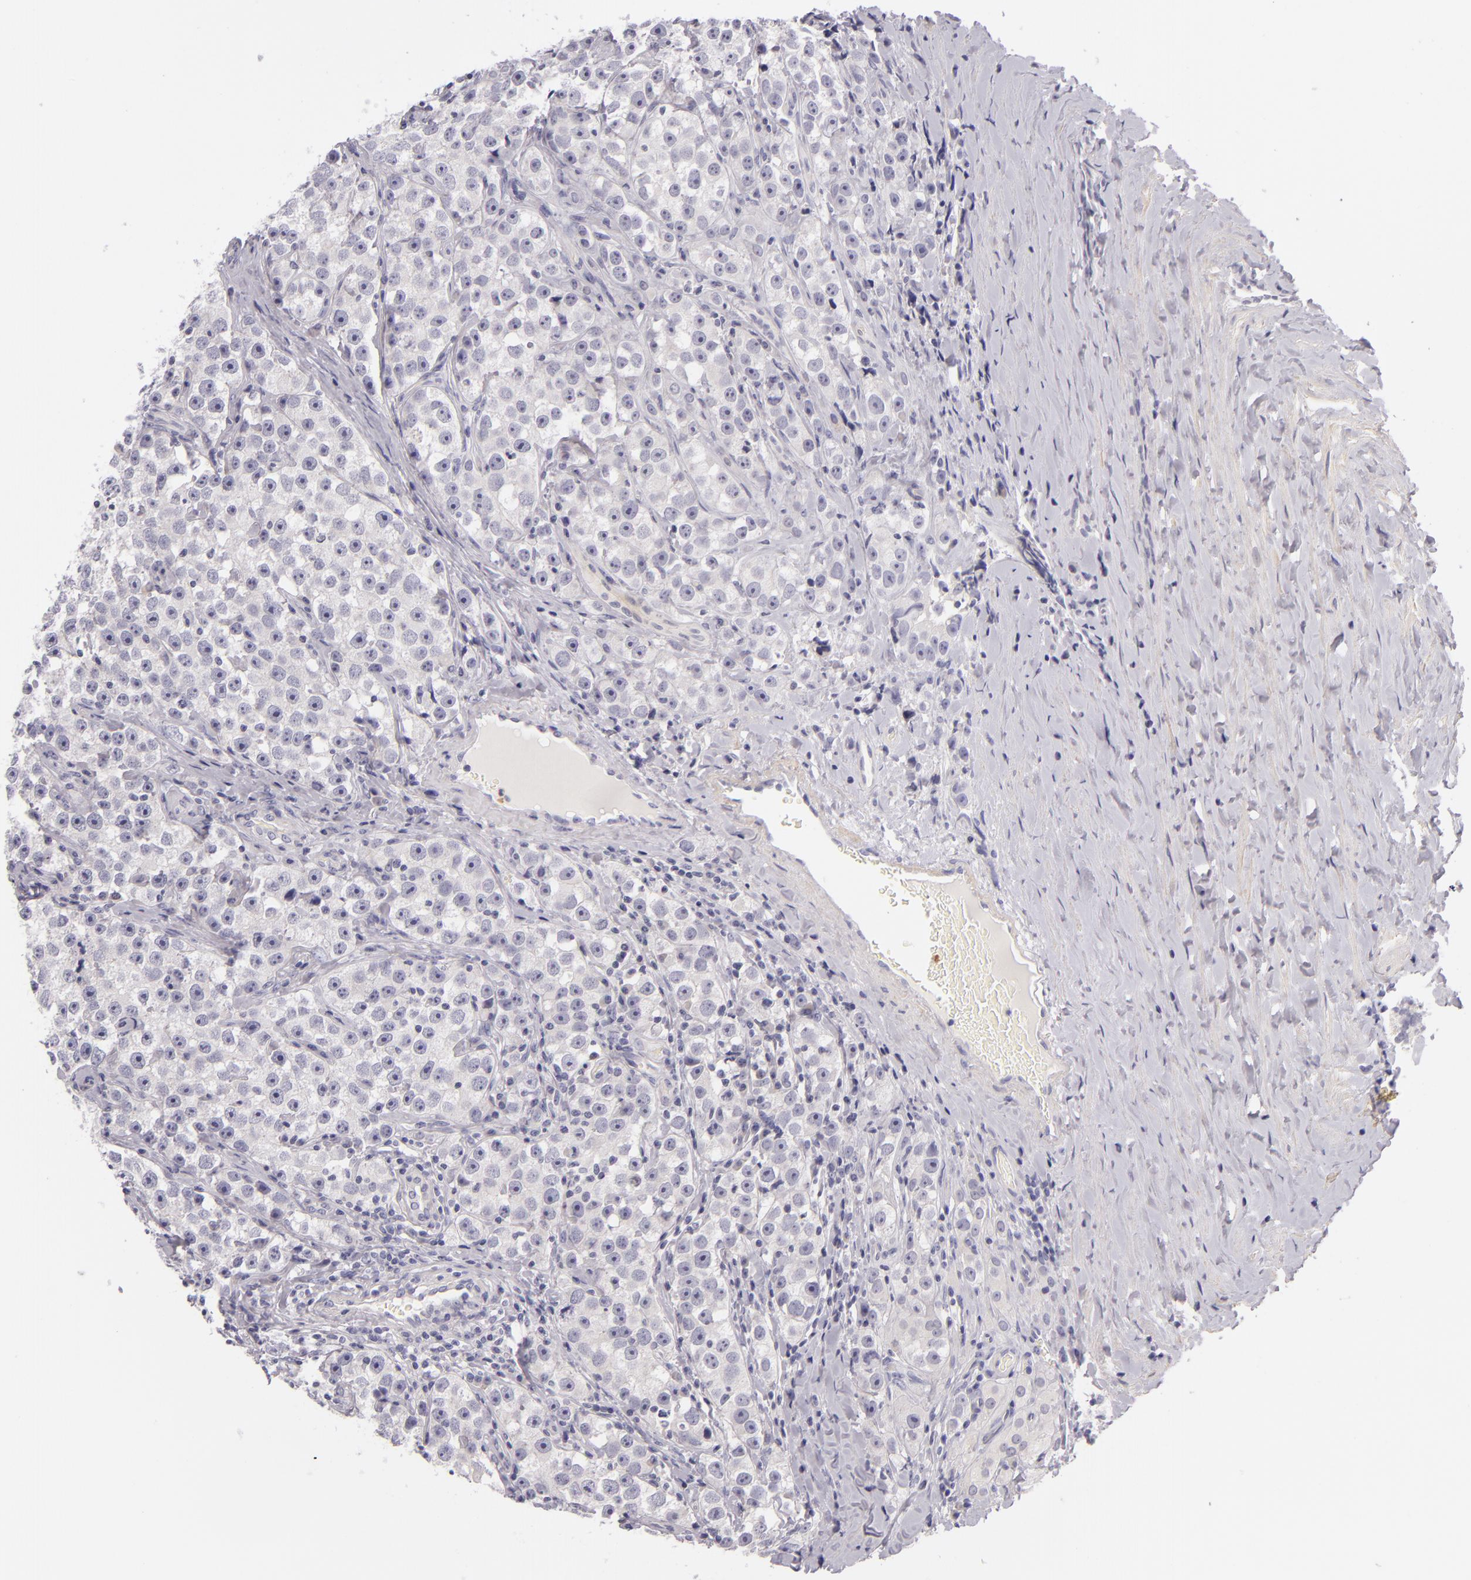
{"staining": {"intensity": "negative", "quantity": "none", "location": "none"}, "tissue": "testis cancer", "cell_type": "Tumor cells", "image_type": "cancer", "snomed": [{"axis": "morphology", "description": "Seminoma, NOS"}, {"axis": "topography", "description": "Testis"}], "caption": "A high-resolution image shows immunohistochemistry (IHC) staining of testis cancer (seminoma), which shows no significant expression in tumor cells. (Brightfield microscopy of DAB (3,3'-diaminobenzidine) immunohistochemistry (IHC) at high magnification).", "gene": "FAM181A", "patient": {"sex": "male", "age": 32}}